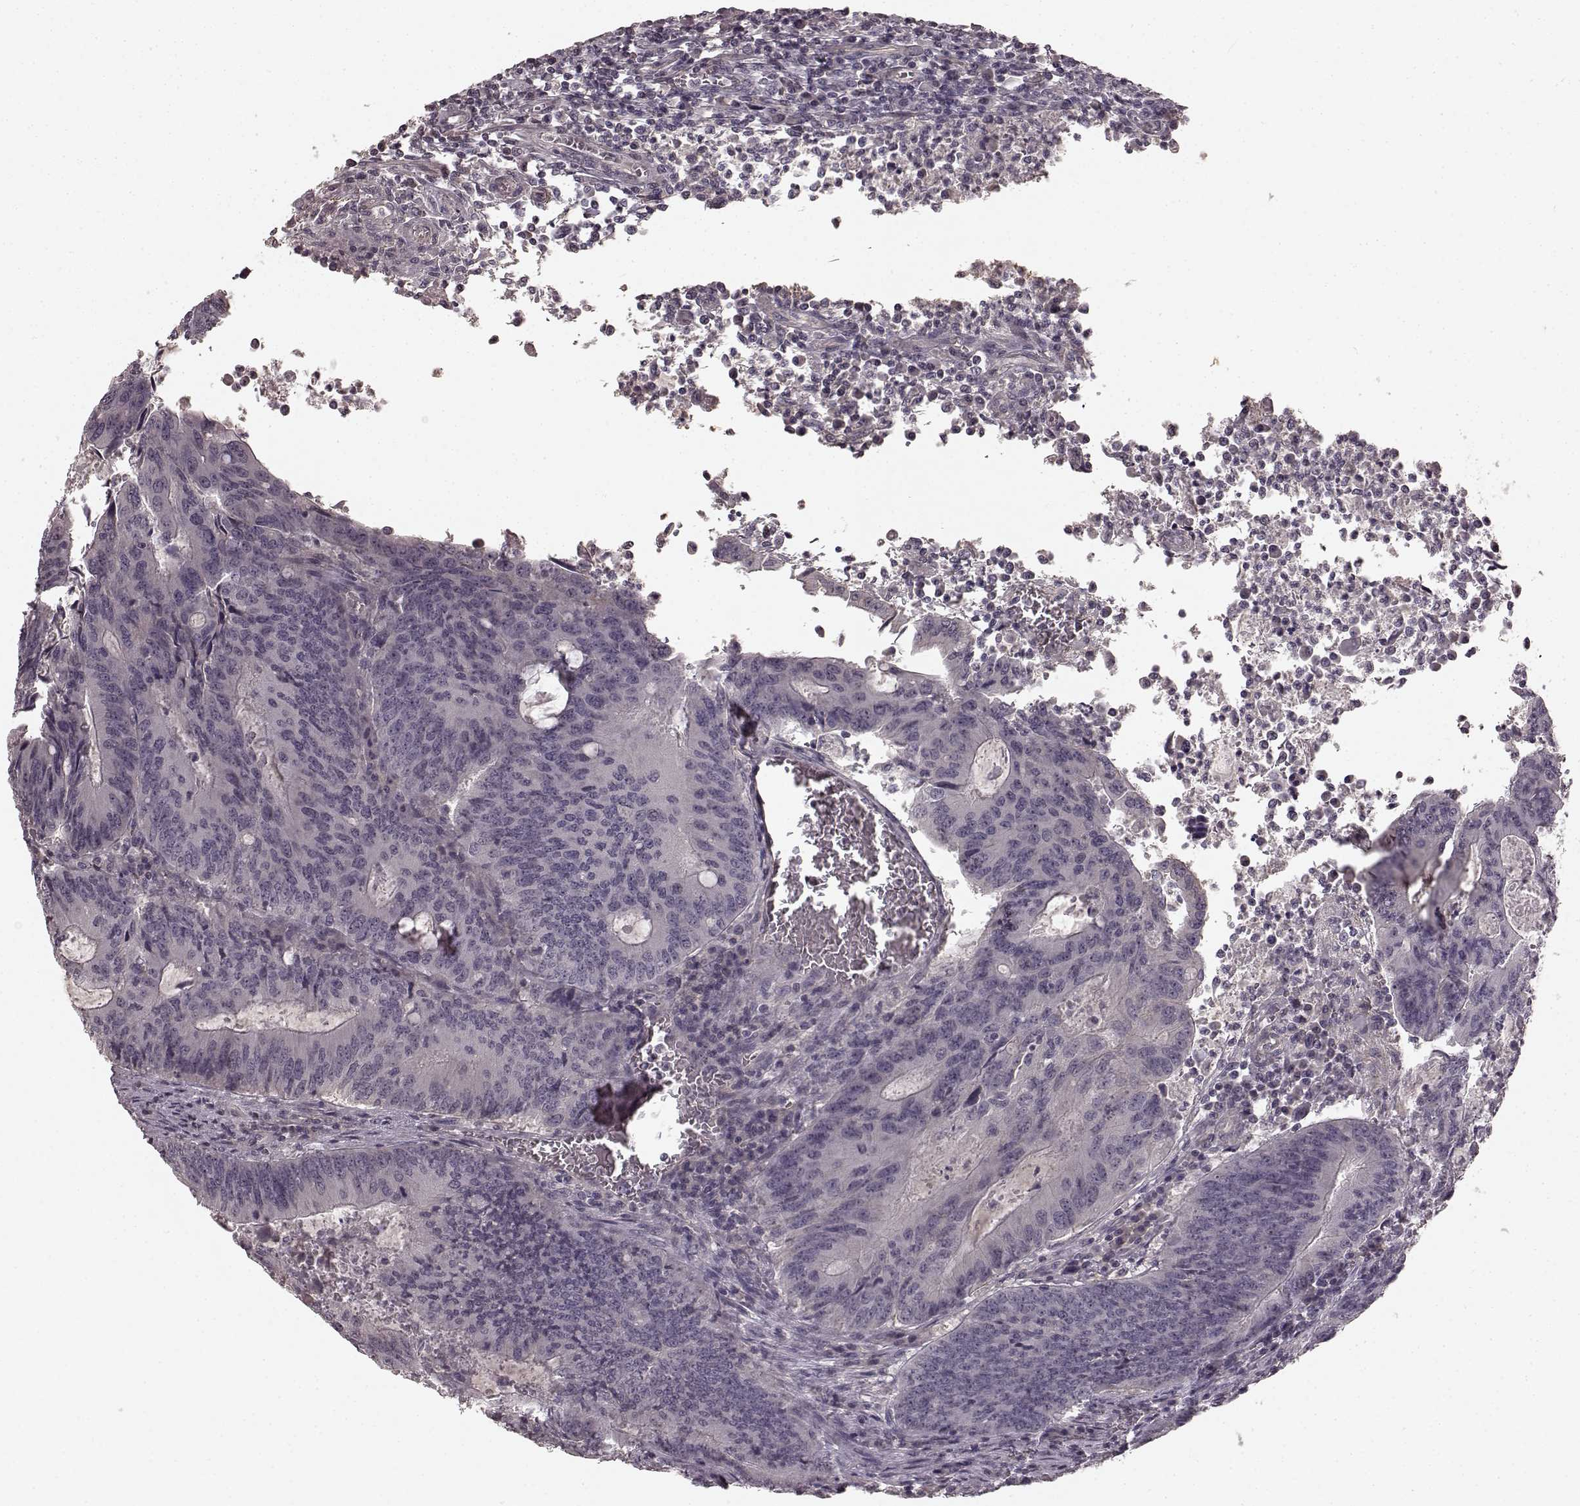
{"staining": {"intensity": "negative", "quantity": "none", "location": "none"}, "tissue": "colorectal cancer", "cell_type": "Tumor cells", "image_type": "cancer", "snomed": [{"axis": "morphology", "description": "Adenocarcinoma, NOS"}, {"axis": "topography", "description": "Colon"}], "caption": "DAB immunohistochemical staining of human adenocarcinoma (colorectal) exhibits no significant staining in tumor cells. The staining was performed using DAB to visualize the protein expression in brown, while the nuclei were stained in blue with hematoxylin (Magnification: 20x).", "gene": "PRKCE", "patient": {"sex": "male", "age": 67}}